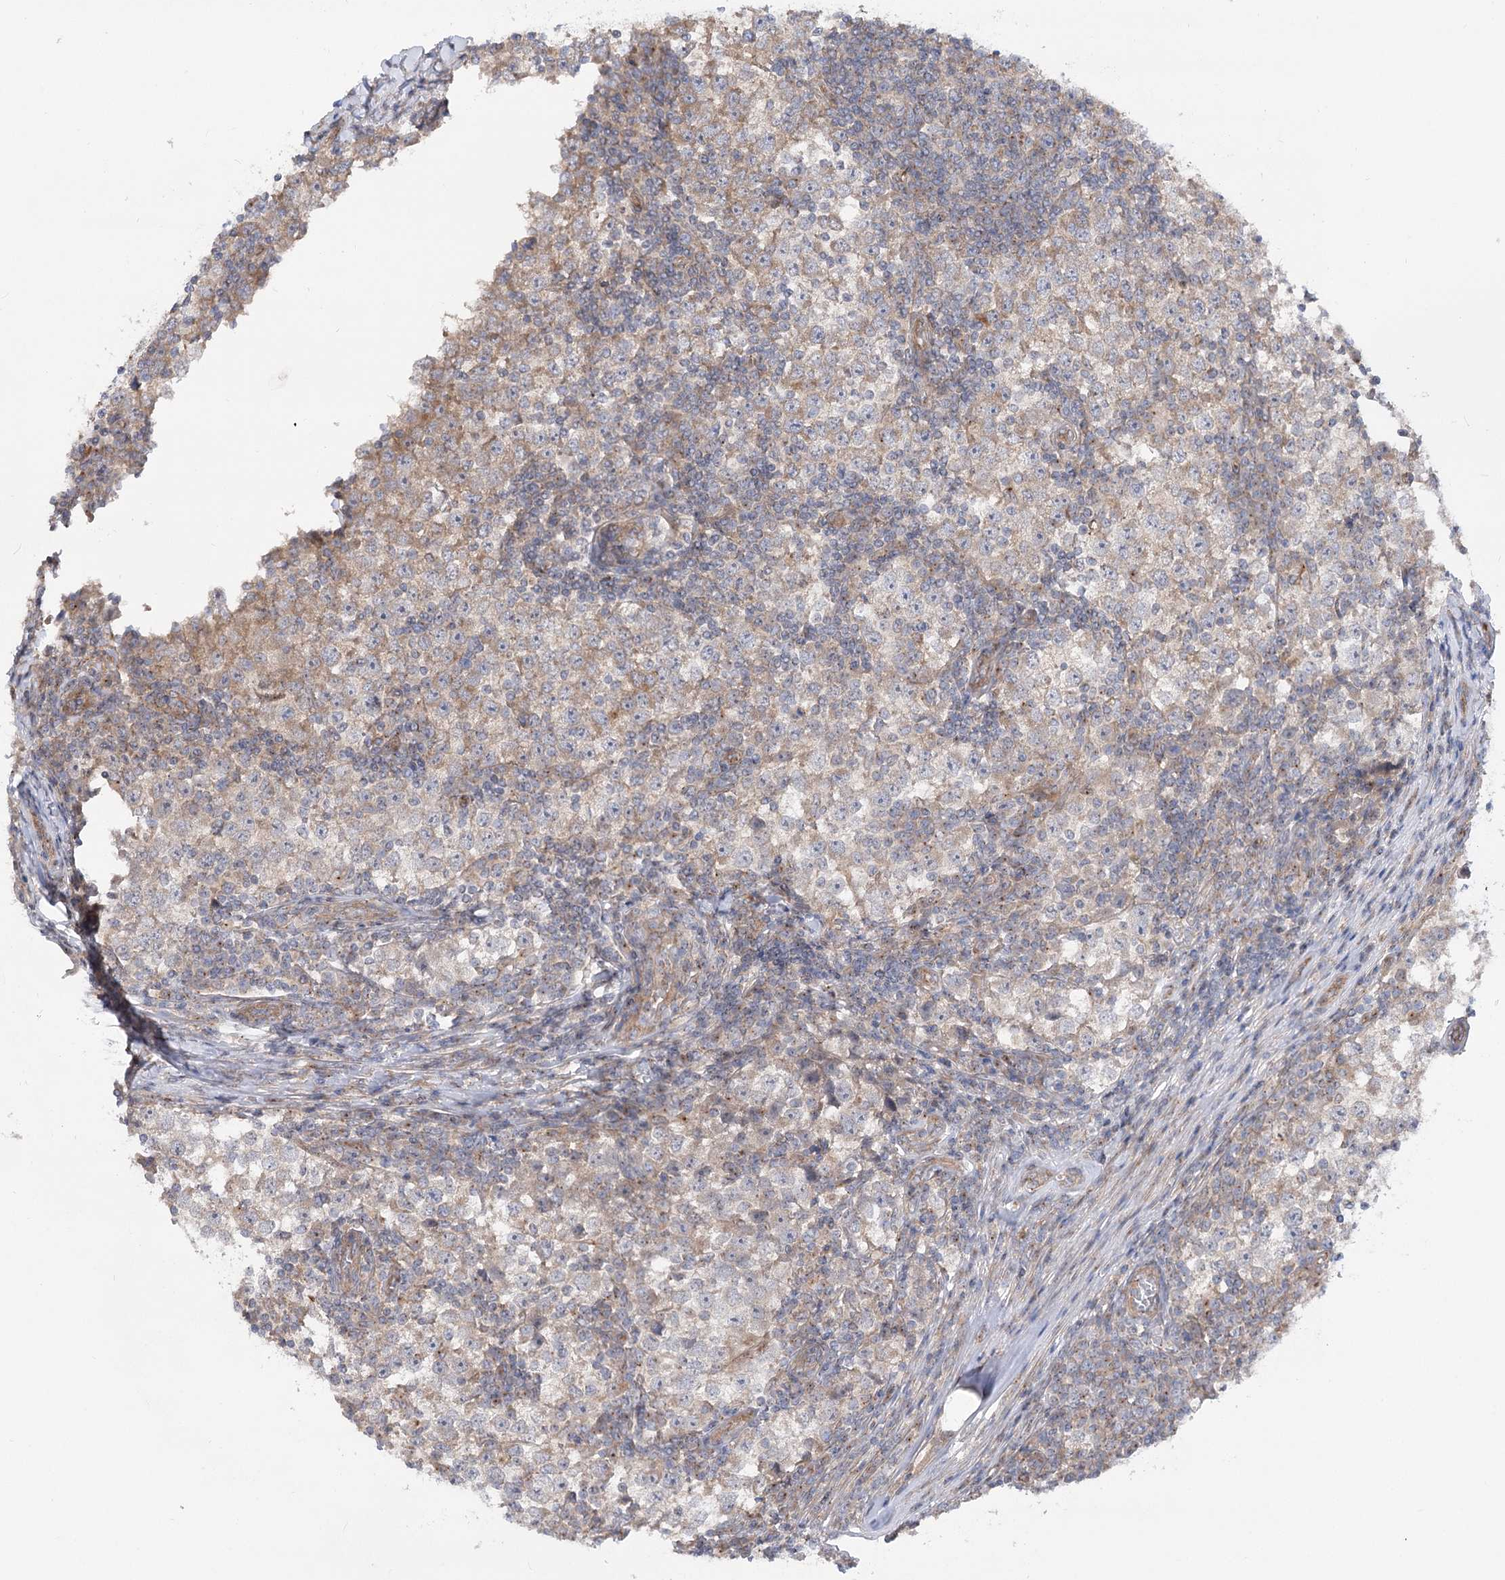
{"staining": {"intensity": "moderate", "quantity": "<25%", "location": "cytoplasmic/membranous"}, "tissue": "testis cancer", "cell_type": "Tumor cells", "image_type": "cancer", "snomed": [{"axis": "morphology", "description": "Seminoma, NOS"}, {"axis": "topography", "description": "Testis"}], "caption": "Human testis seminoma stained for a protein (brown) demonstrates moderate cytoplasmic/membranous positive staining in approximately <25% of tumor cells.", "gene": "SCN11A", "patient": {"sex": "male", "age": 65}}